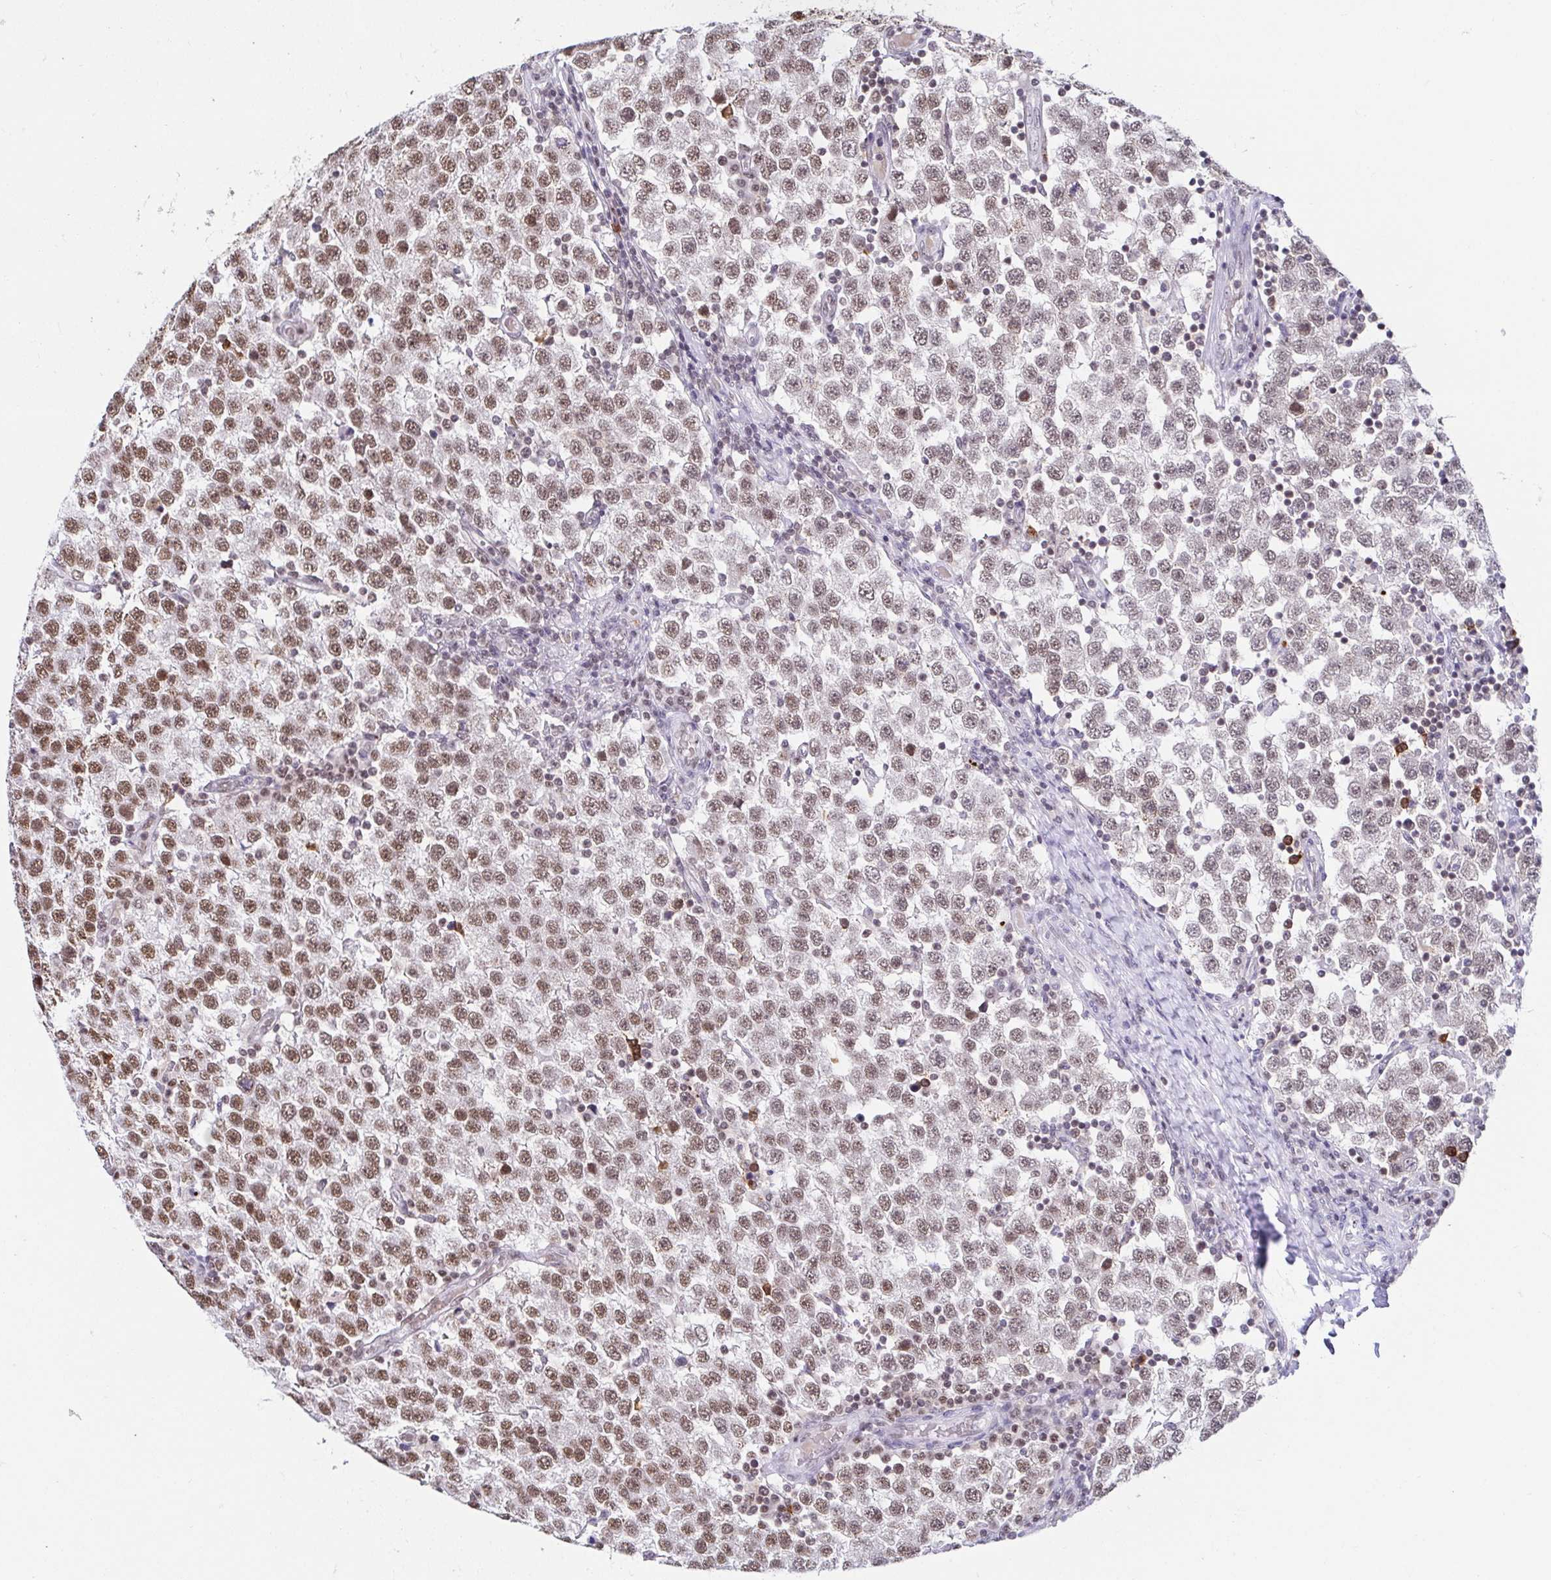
{"staining": {"intensity": "moderate", "quantity": ">75%", "location": "nuclear"}, "tissue": "testis cancer", "cell_type": "Tumor cells", "image_type": "cancer", "snomed": [{"axis": "morphology", "description": "Seminoma, NOS"}, {"axis": "topography", "description": "Testis"}], "caption": "The histopathology image reveals a brown stain indicating the presence of a protein in the nuclear of tumor cells in testis cancer (seminoma).", "gene": "EWSR1", "patient": {"sex": "male", "age": 34}}